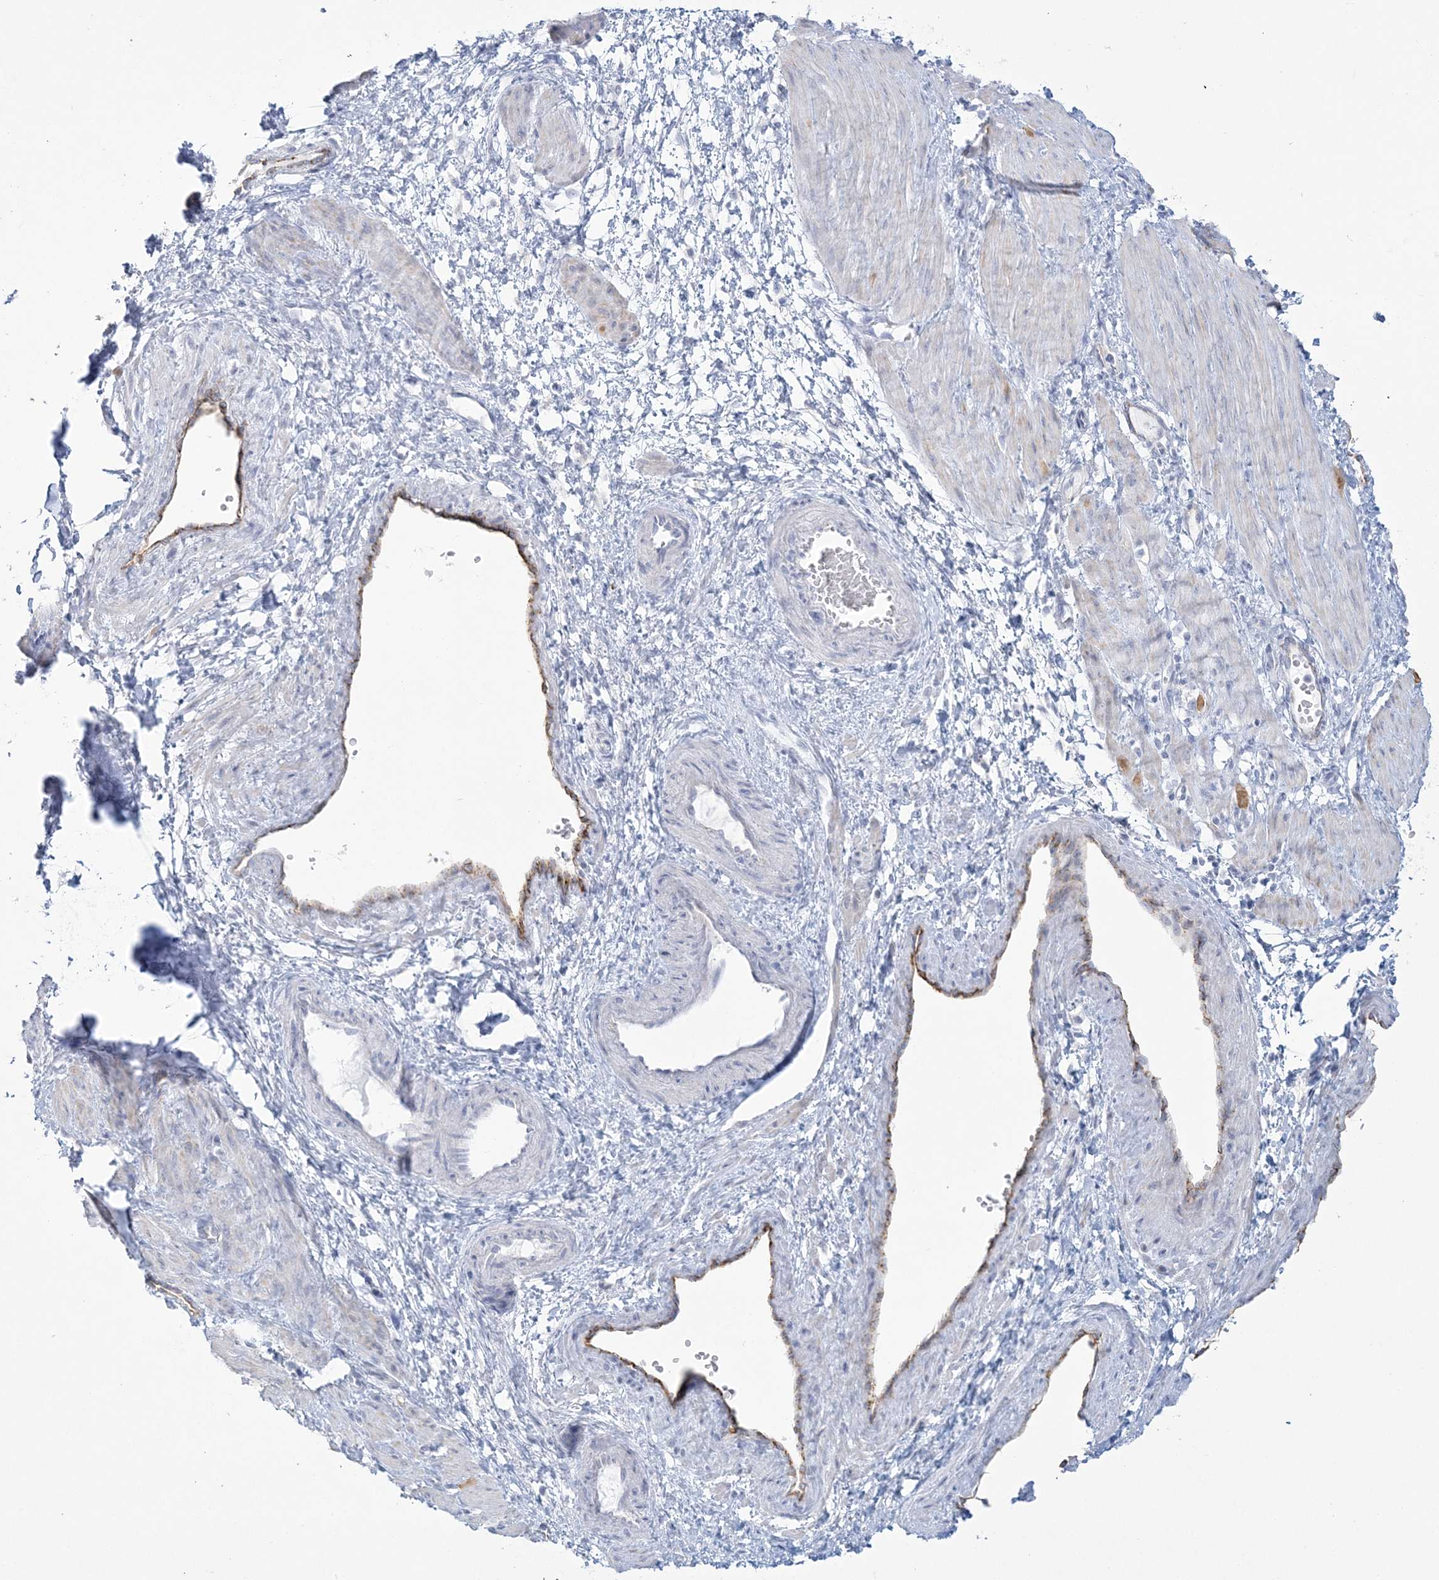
{"staining": {"intensity": "negative", "quantity": "none", "location": "none"}, "tissue": "smooth muscle", "cell_type": "Smooth muscle cells", "image_type": "normal", "snomed": [{"axis": "morphology", "description": "Normal tissue, NOS"}, {"axis": "topography", "description": "Endometrium"}], "caption": "DAB immunohistochemical staining of unremarkable smooth muscle displays no significant staining in smooth muscle cells.", "gene": "ENSG00000288637", "patient": {"sex": "female", "age": 33}}